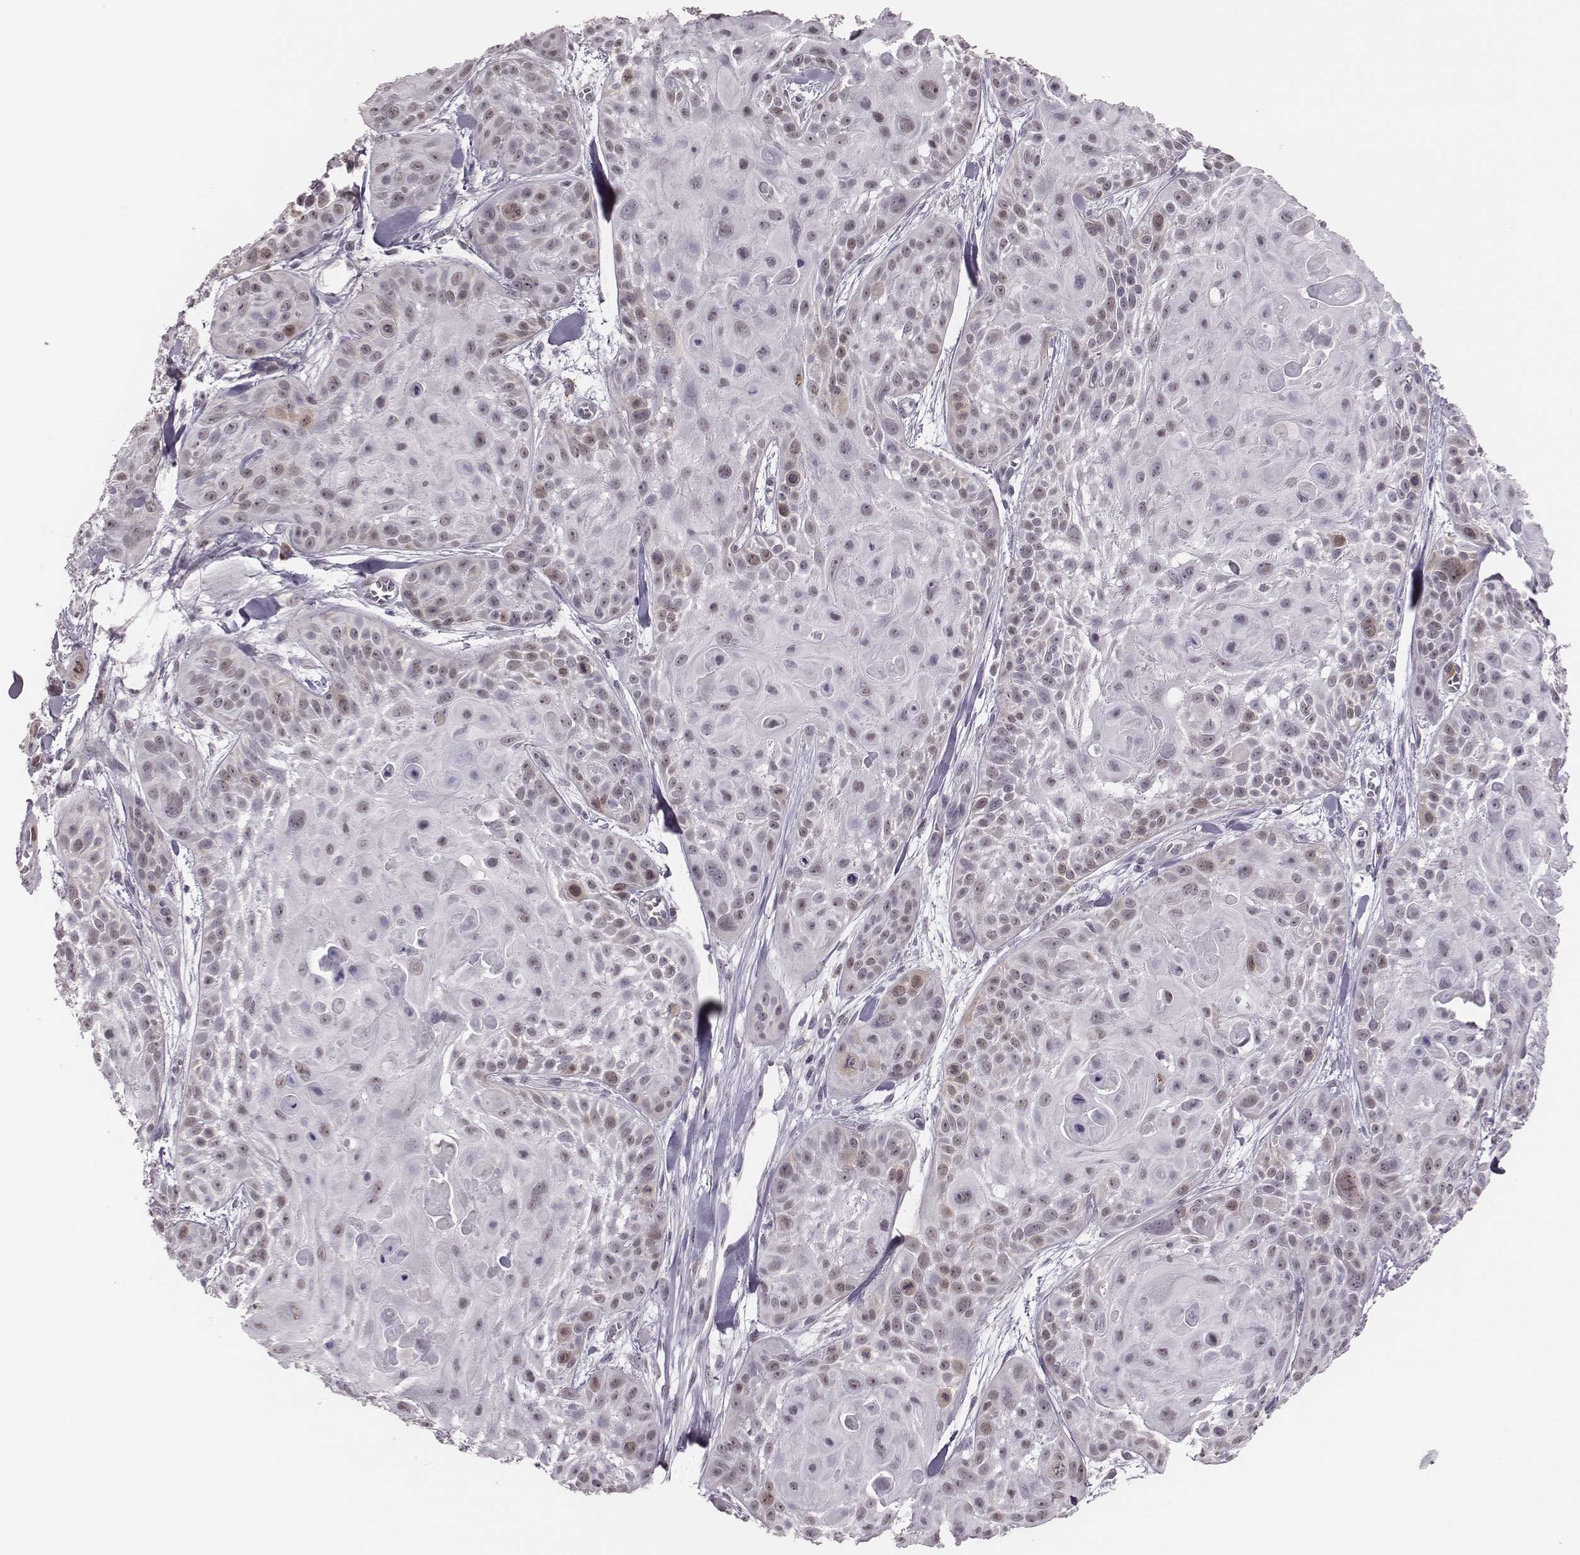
{"staining": {"intensity": "weak", "quantity": "<25%", "location": "cytoplasmic/membranous,nuclear"}, "tissue": "skin cancer", "cell_type": "Tumor cells", "image_type": "cancer", "snomed": [{"axis": "morphology", "description": "Squamous cell carcinoma, NOS"}, {"axis": "topography", "description": "Skin"}, {"axis": "topography", "description": "Anal"}], "caption": "Tumor cells are negative for brown protein staining in squamous cell carcinoma (skin).", "gene": "PBK", "patient": {"sex": "female", "age": 75}}